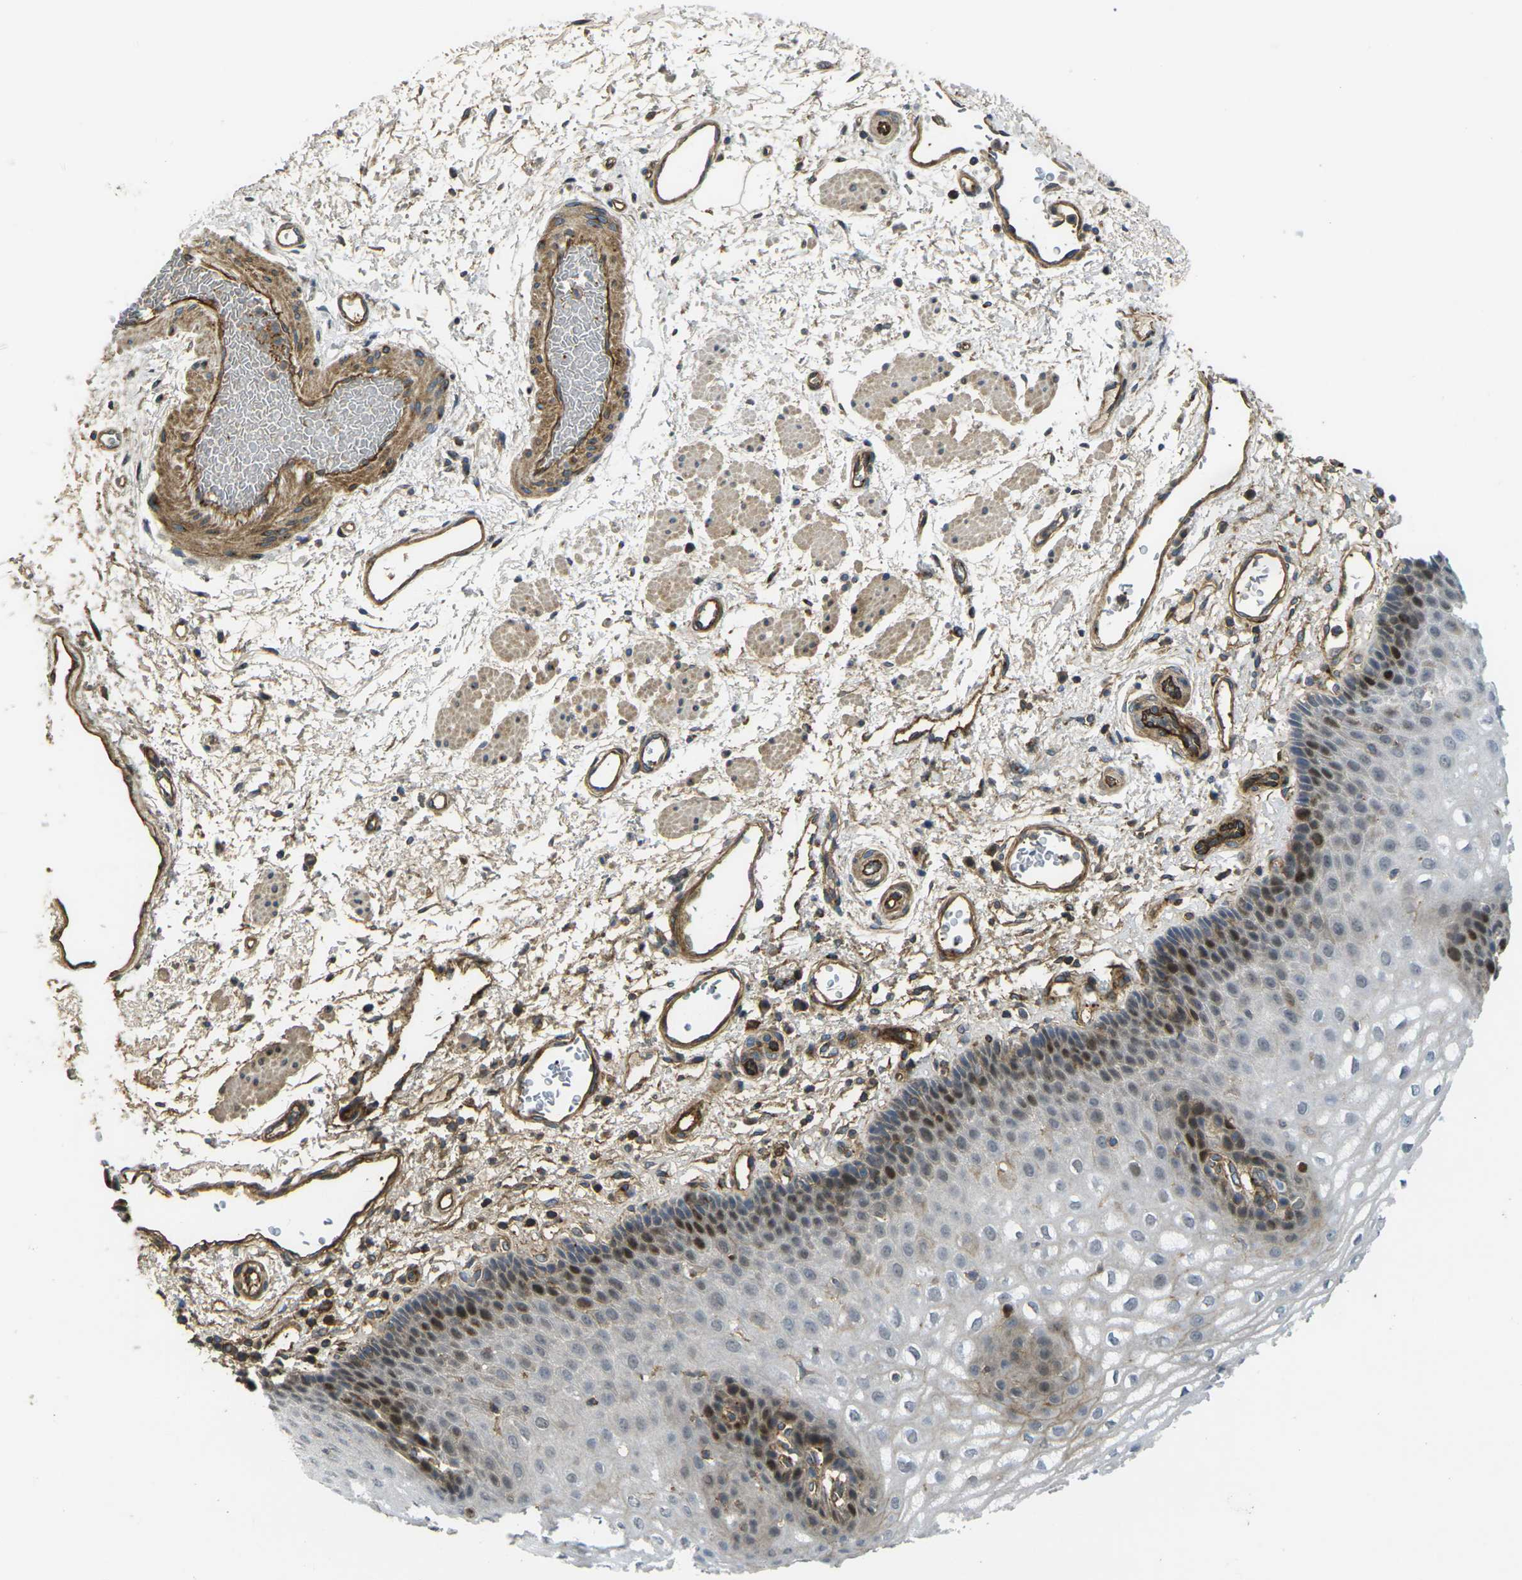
{"staining": {"intensity": "strong", "quantity": "<25%", "location": "cytoplasmic/membranous,nuclear"}, "tissue": "esophagus", "cell_type": "Squamous epithelial cells", "image_type": "normal", "snomed": [{"axis": "morphology", "description": "Normal tissue, NOS"}, {"axis": "topography", "description": "Esophagus"}], "caption": "IHC micrograph of benign esophagus: esophagus stained using immunohistochemistry shows medium levels of strong protein expression localized specifically in the cytoplasmic/membranous,nuclear of squamous epithelial cells, appearing as a cytoplasmic/membranous,nuclear brown color.", "gene": "ECE1", "patient": {"sex": "male", "age": 54}}